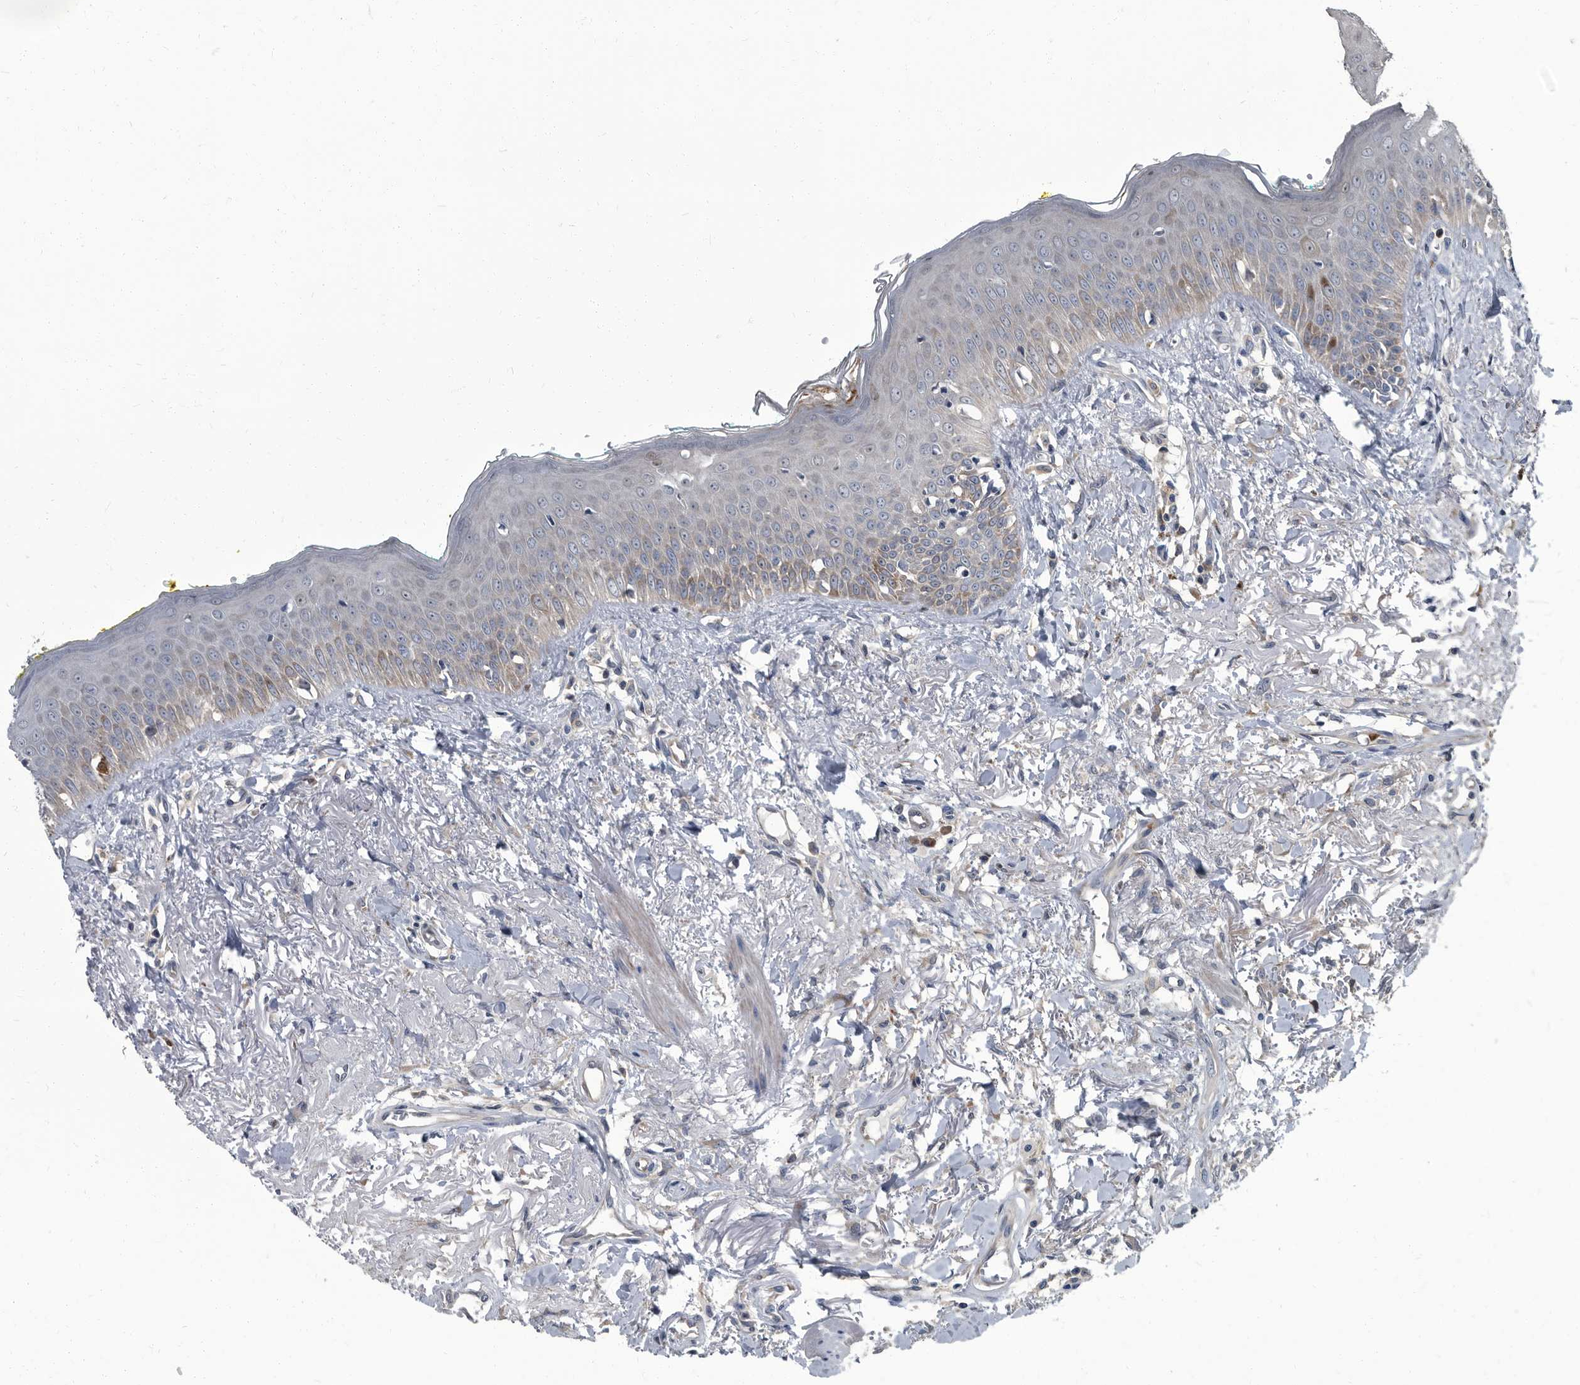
{"staining": {"intensity": "moderate", "quantity": "25%-75%", "location": "cytoplasmic/membranous"}, "tissue": "oral mucosa", "cell_type": "Squamous epithelial cells", "image_type": "normal", "snomed": [{"axis": "morphology", "description": "Normal tissue, NOS"}, {"axis": "topography", "description": "Oral tissue"}], "caption": "Protein staining demonstrates moderate cytoplasmic/membranous staining in about 25%-75% of squamous epithelial cells in unremarkable oral mucosa. (Stains: DAB in brown, nuclei in blue, Microscopy: brightfield microscopy at high magnification).", "gene": "CDV3", "patient": {"sex": "female", "age": 70}}